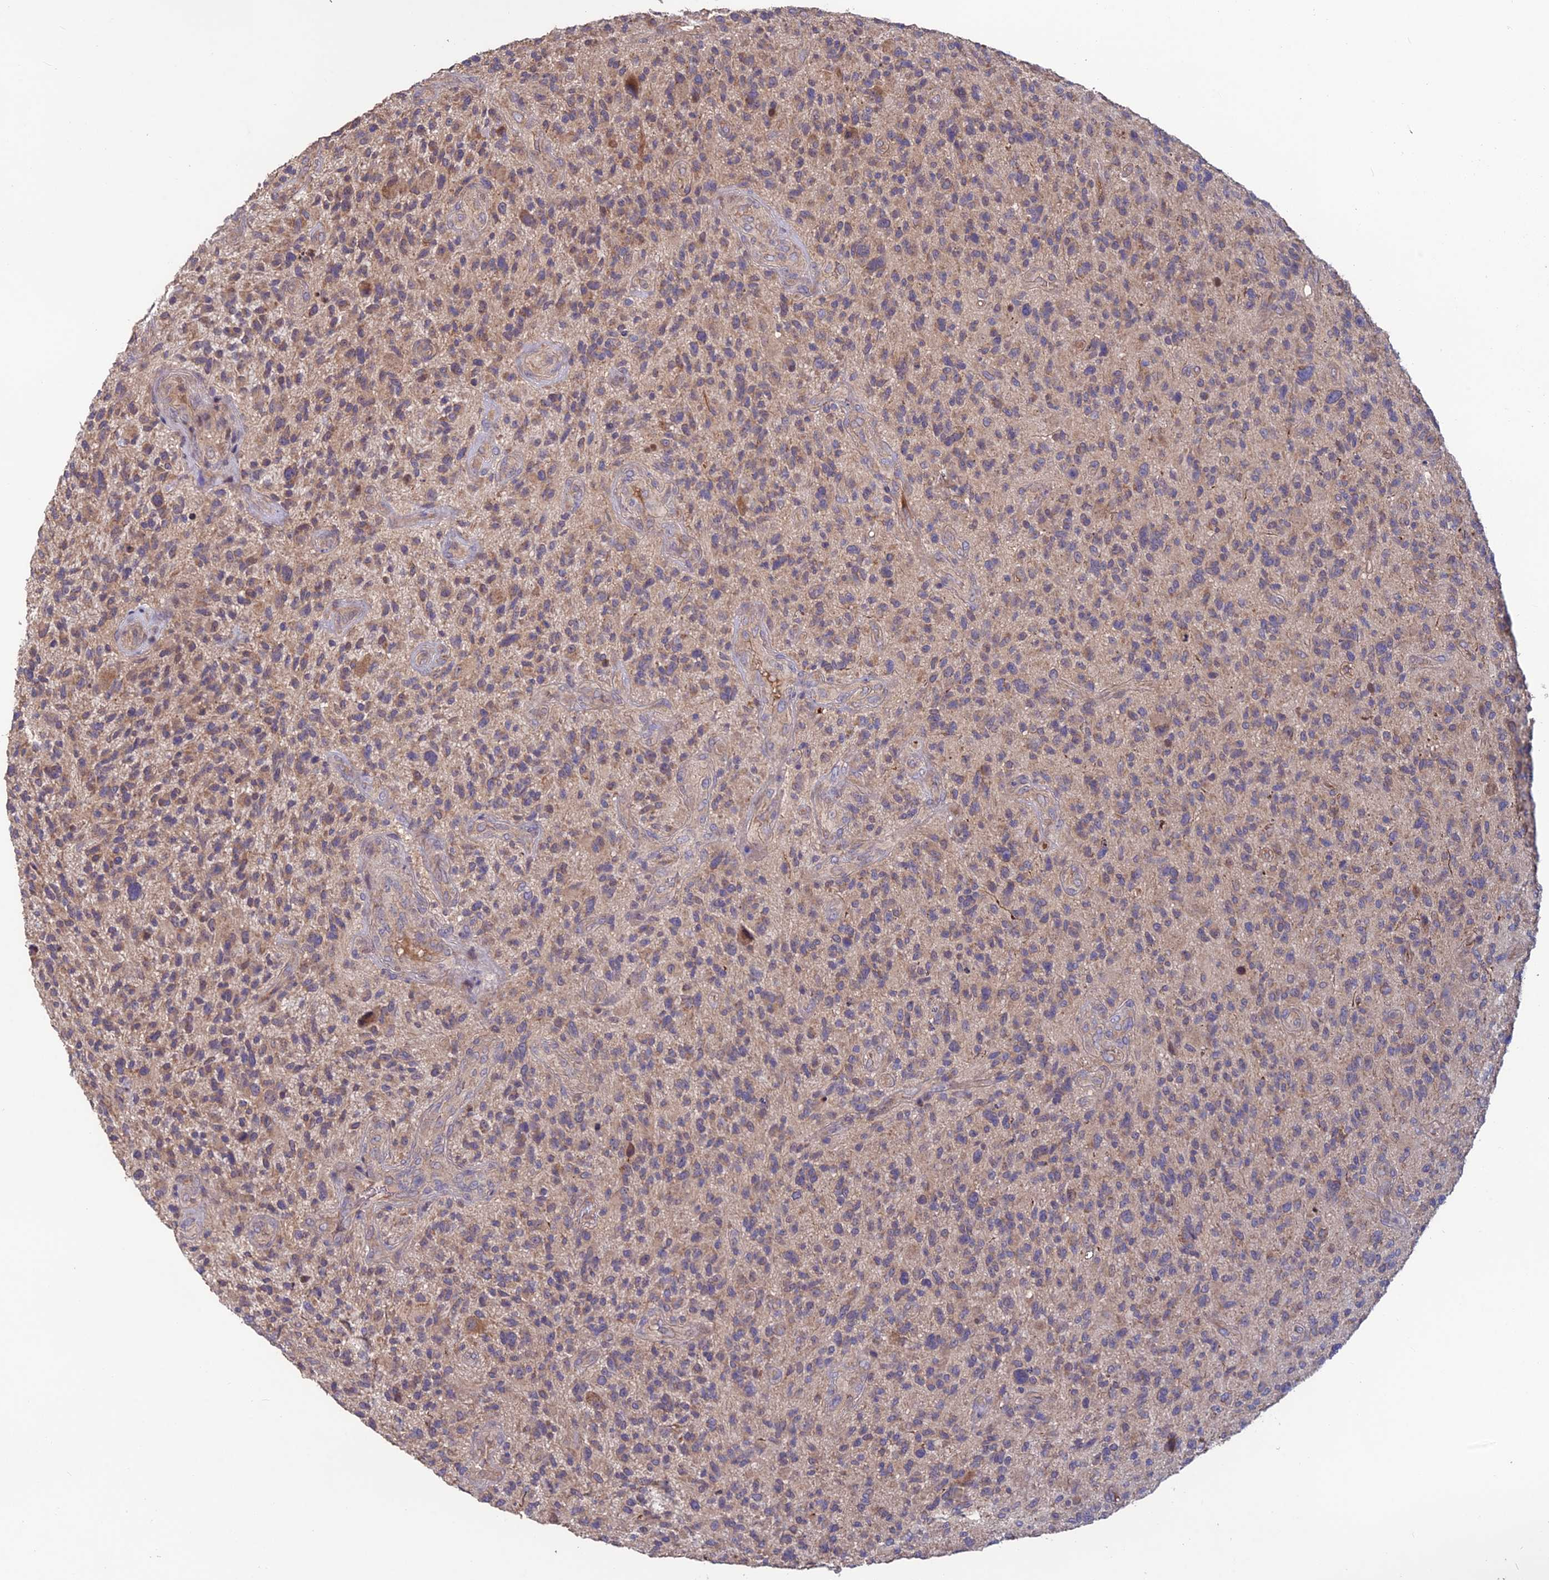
{"staining": {"intensity": "weak", "quantity": "25%-75%", "location": "cytoplasmic/membranous"}, "tissue": "glioma", "cell_type": "Tumor cells", "image_type": "cancer", "snomed": [{"axis": "morphology", "description": "Glioma, malignant, High grade"}, {"axis": "topography", "description": "Brain"}], "caption": "Immunohistochemical staining of human glioma exhibits weak cytoplasmic/membranous protein expression in approximately 25%-75% of tumor cells.", "gene": "SHISA5", "patient": {"sex": "male", "age": 47}}